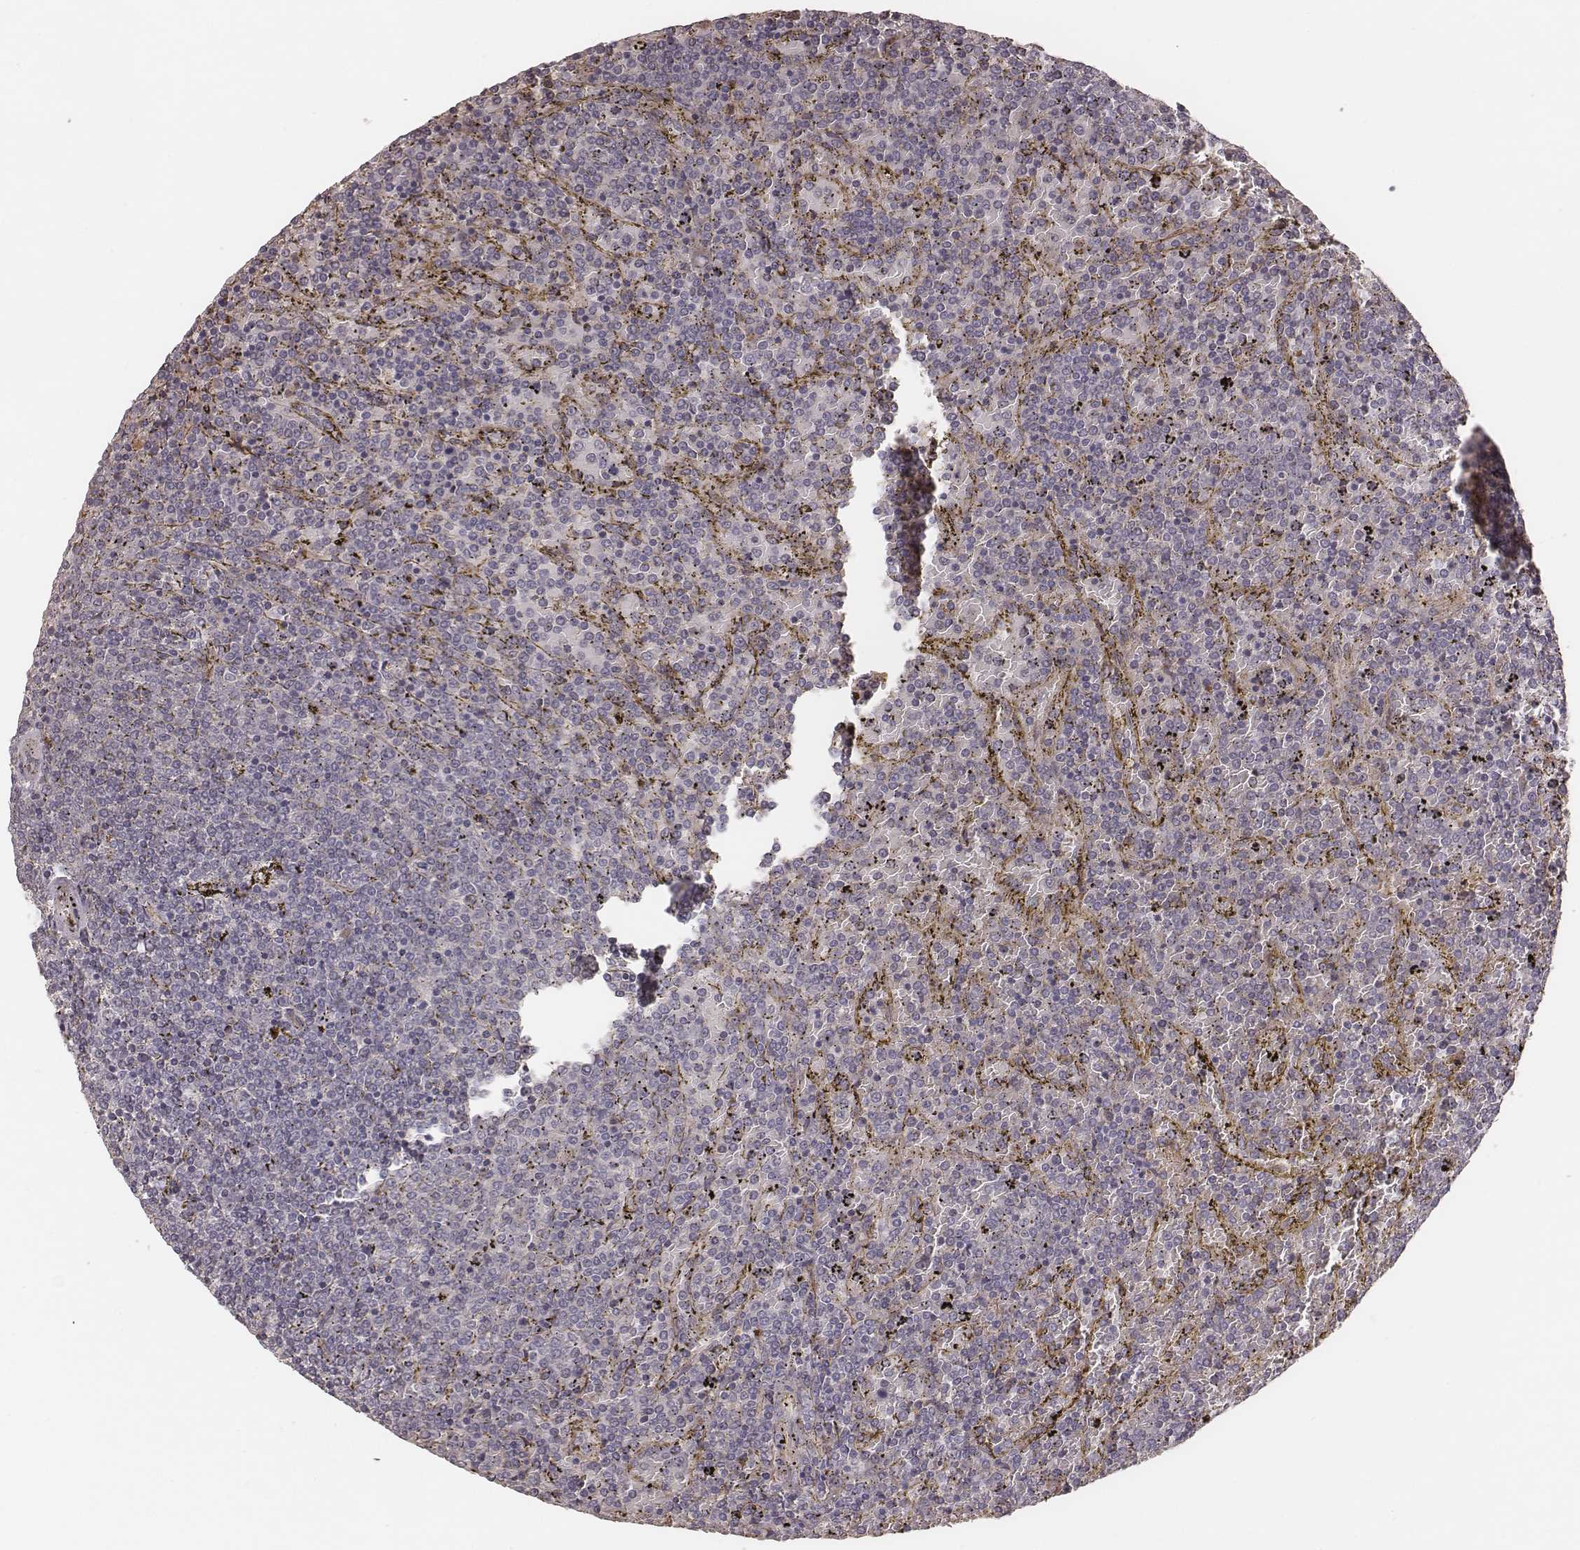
{"staining": {"intensity": "negative", "quantity": "none", "location": "none"}, "tissue": "lymphoma", "cell_type": "Tumor cells", "image_type": "cancer", "snomed": [{"axis": "morphology", "description": "Malignant lymphoma, non-Hodgkin's type, Low grade"}, {"axis": "topography", "description": "Spleen"}], "caption": "Immunohistochemical staining of human lymphoma demonstrates no significant positivity in tumor cells.", "gene": "OTOGL", "patient": {"sex": "female", "age": 77}}